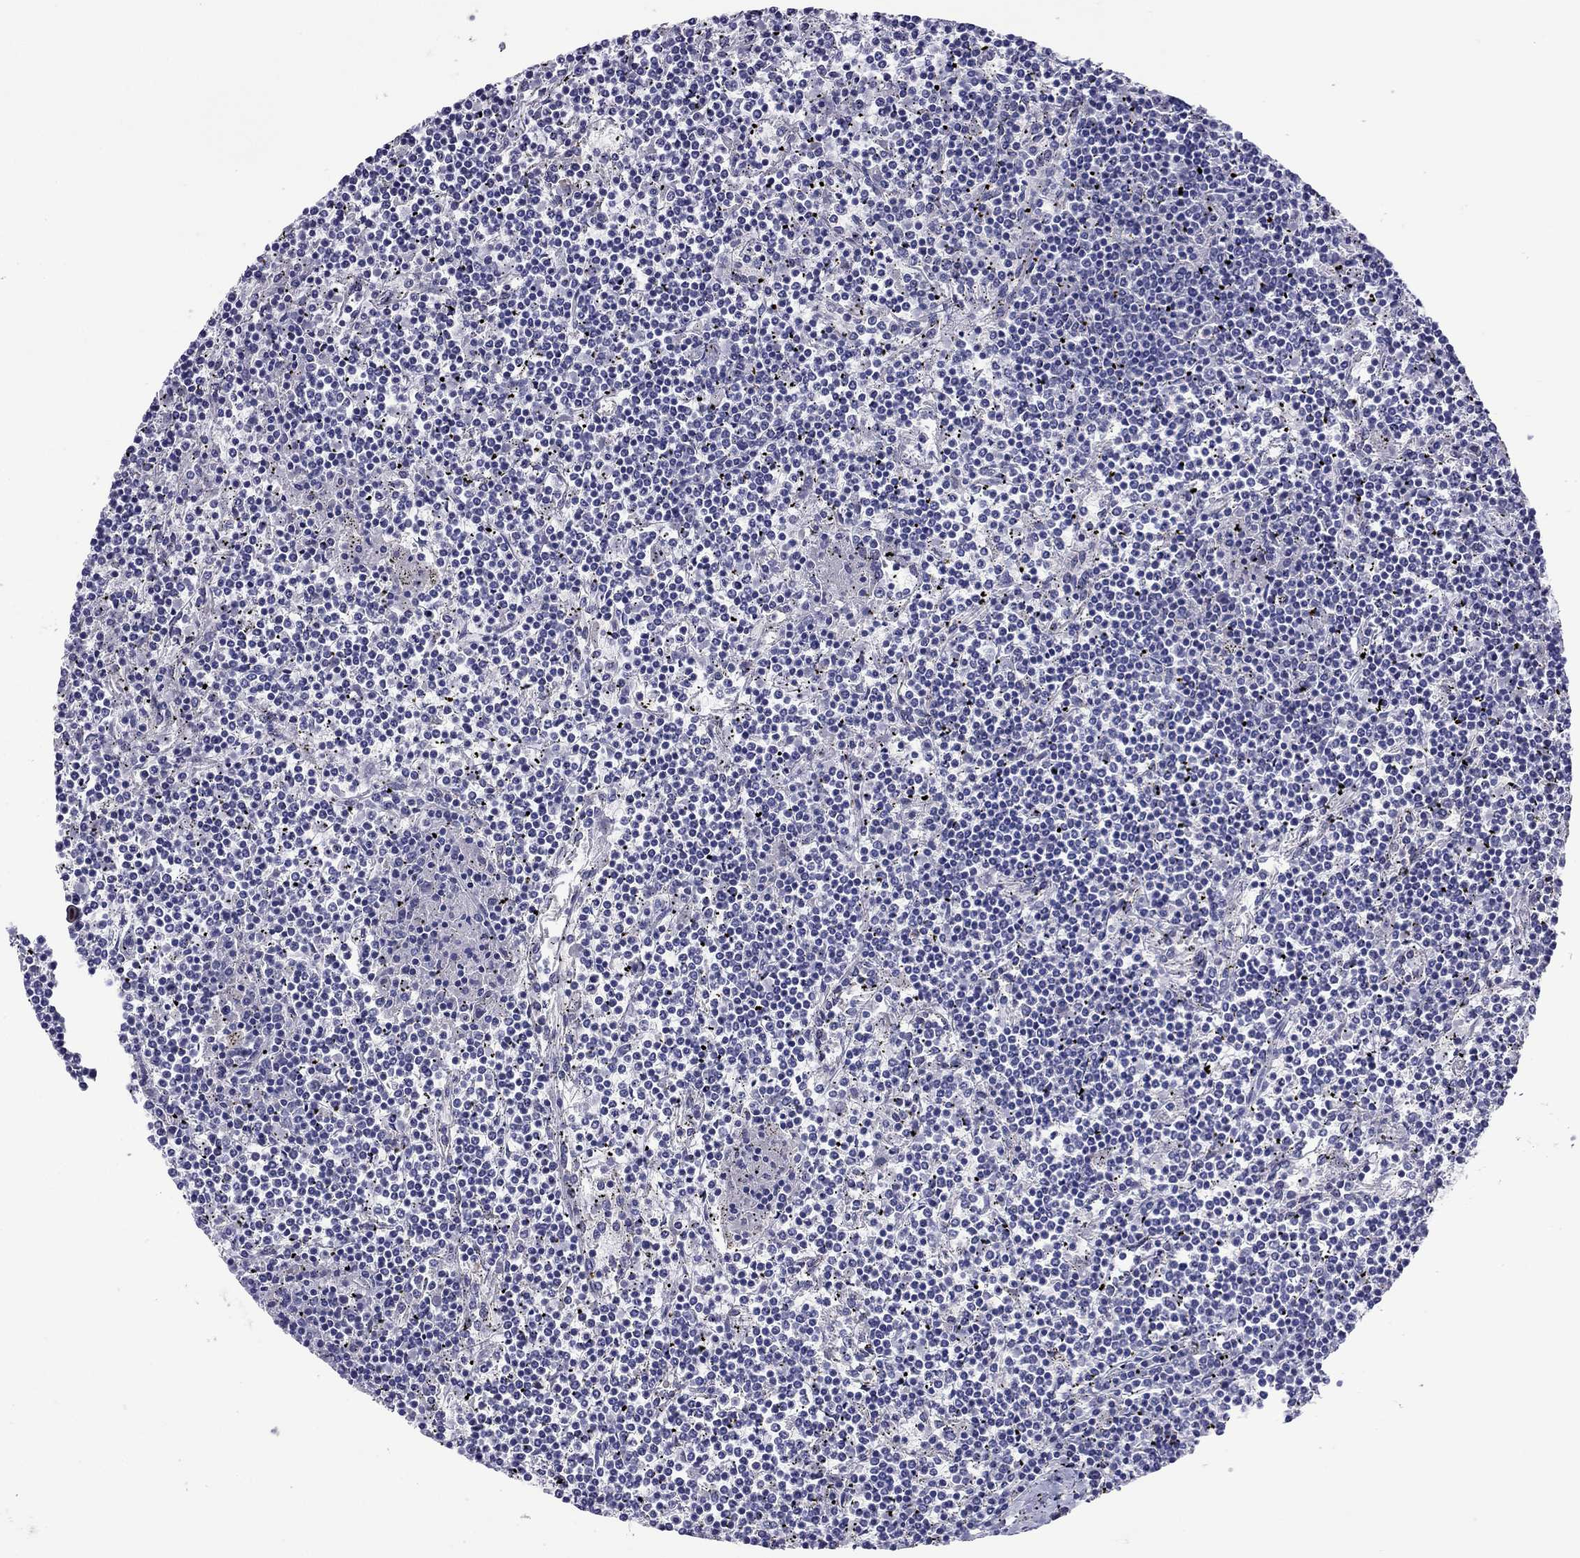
{"staining": {"intensity": "negative", "quantity": "none", "location": "none"}, "tissue": "lymphoma", "cell_type": "Tumor cells", "image_type": "cancer", "snomed": [{"axis": "morphology", "description": "Malignant lymphoma, non-Hodgkin's type, Low grade"}, {"axis": "topography", "description": "Spleen"}], "caption": "Immunohistochemistry (IHC) photomicrograph of neoplastic tissue: human lymphoma stained with DAB (3,3'-diaminobenzidine) exhibits no significant protein staining in tumor cells.", "gene": "CMYA5", "patient": {"sex": "female", "age": 19}}